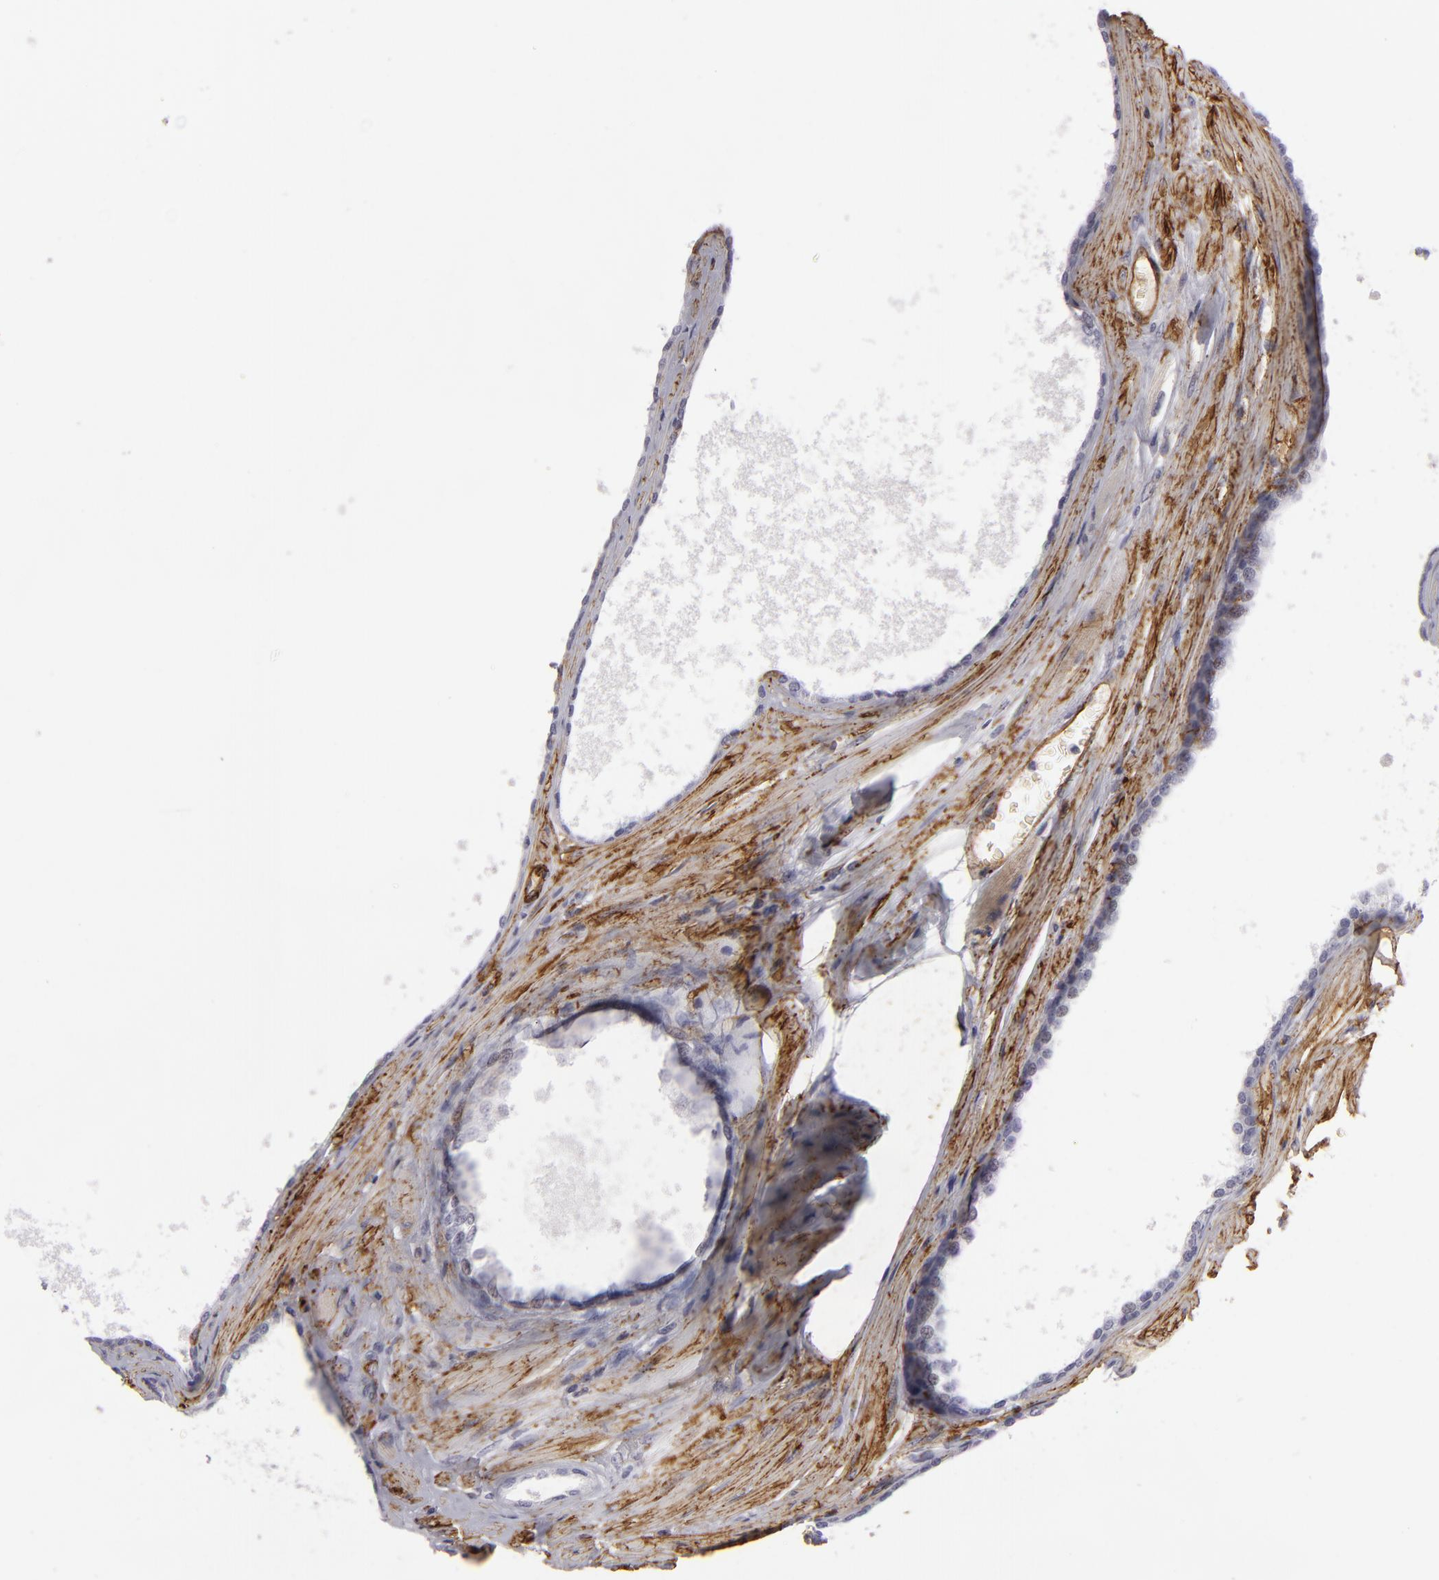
{"staining": {"intensity": "negative", "quantity": "none", "location": "none"}, "tissue": "prostate cancer", "cell_type": "Tumor cells", "image_type": "cancer", "snomed": [{"axis": "morphology", "description": "Adenocarcinoma, High grade"}, {"axis": "topography", "description": "Prostate"}], "caption": "Immunohistochemistry (IHC) histopathology image of neoplastic tissue: prostate cancer stained with DAB reveals no significant protein expression in tumor cells. (DAB immunohistochemistry with hematoxylin counter stain).", "gene": "MCAM", "patient": {"sex": "male", "age": 71}}